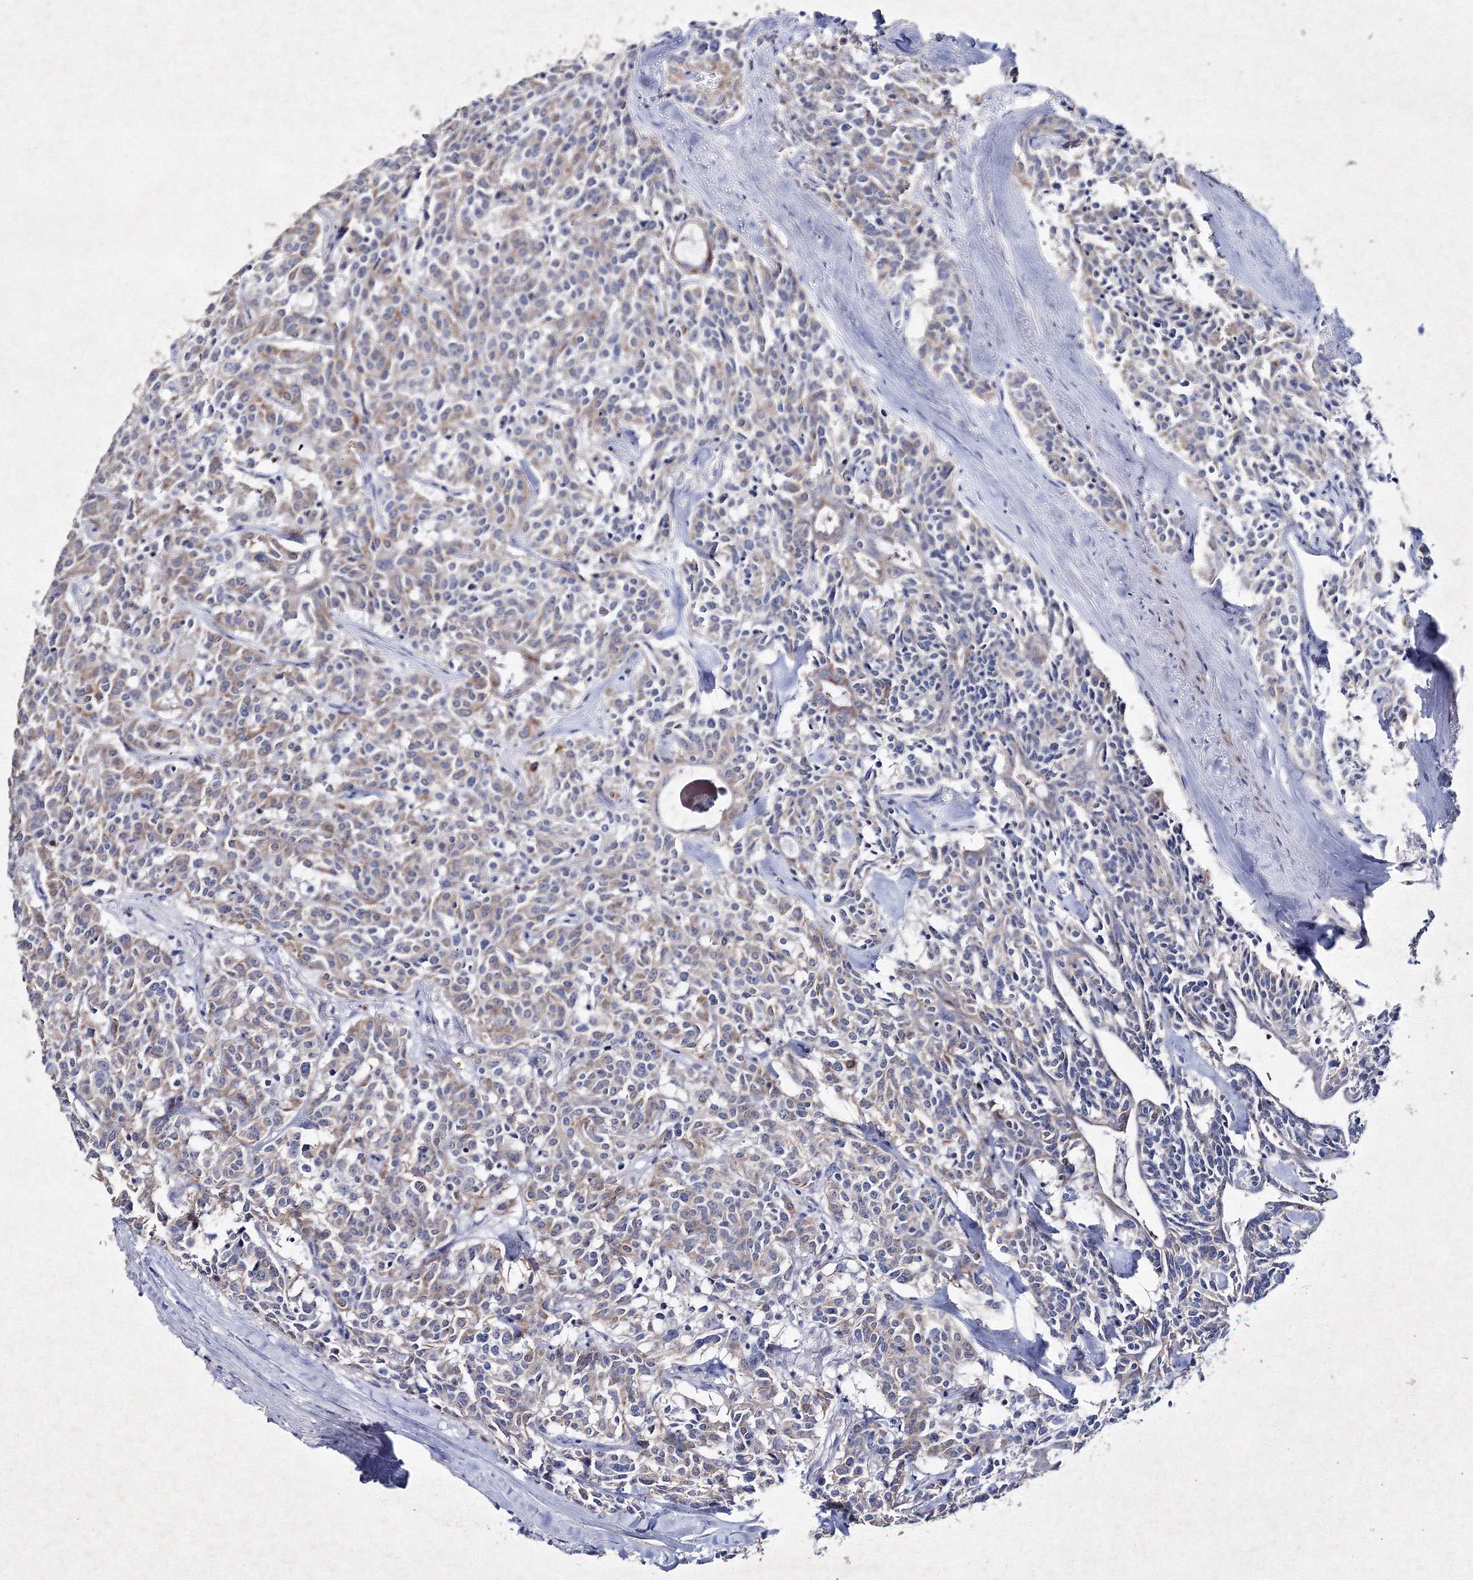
{"staining": {"intensity": "weak", "quantity": "25%-75%", "location": "cytoplasmic/membranous"}, "tissue": "carcinoid", "cell_type": "Tumor cells", "image_type": "cancer", "snomed": [{"axis": "morphology", "description": "Carcinoid, malignant, NOS"}, {"axis": "topography", "description": "Lung"}], "caption": "The photomicrograph exhibits staining of malignant carcinoid, revealing weak cytoplasmic/membranous protein expression (brown color) within tumor cells.", "gene": "SMIM29", "patient": {"sex": "female", "age": 46}}